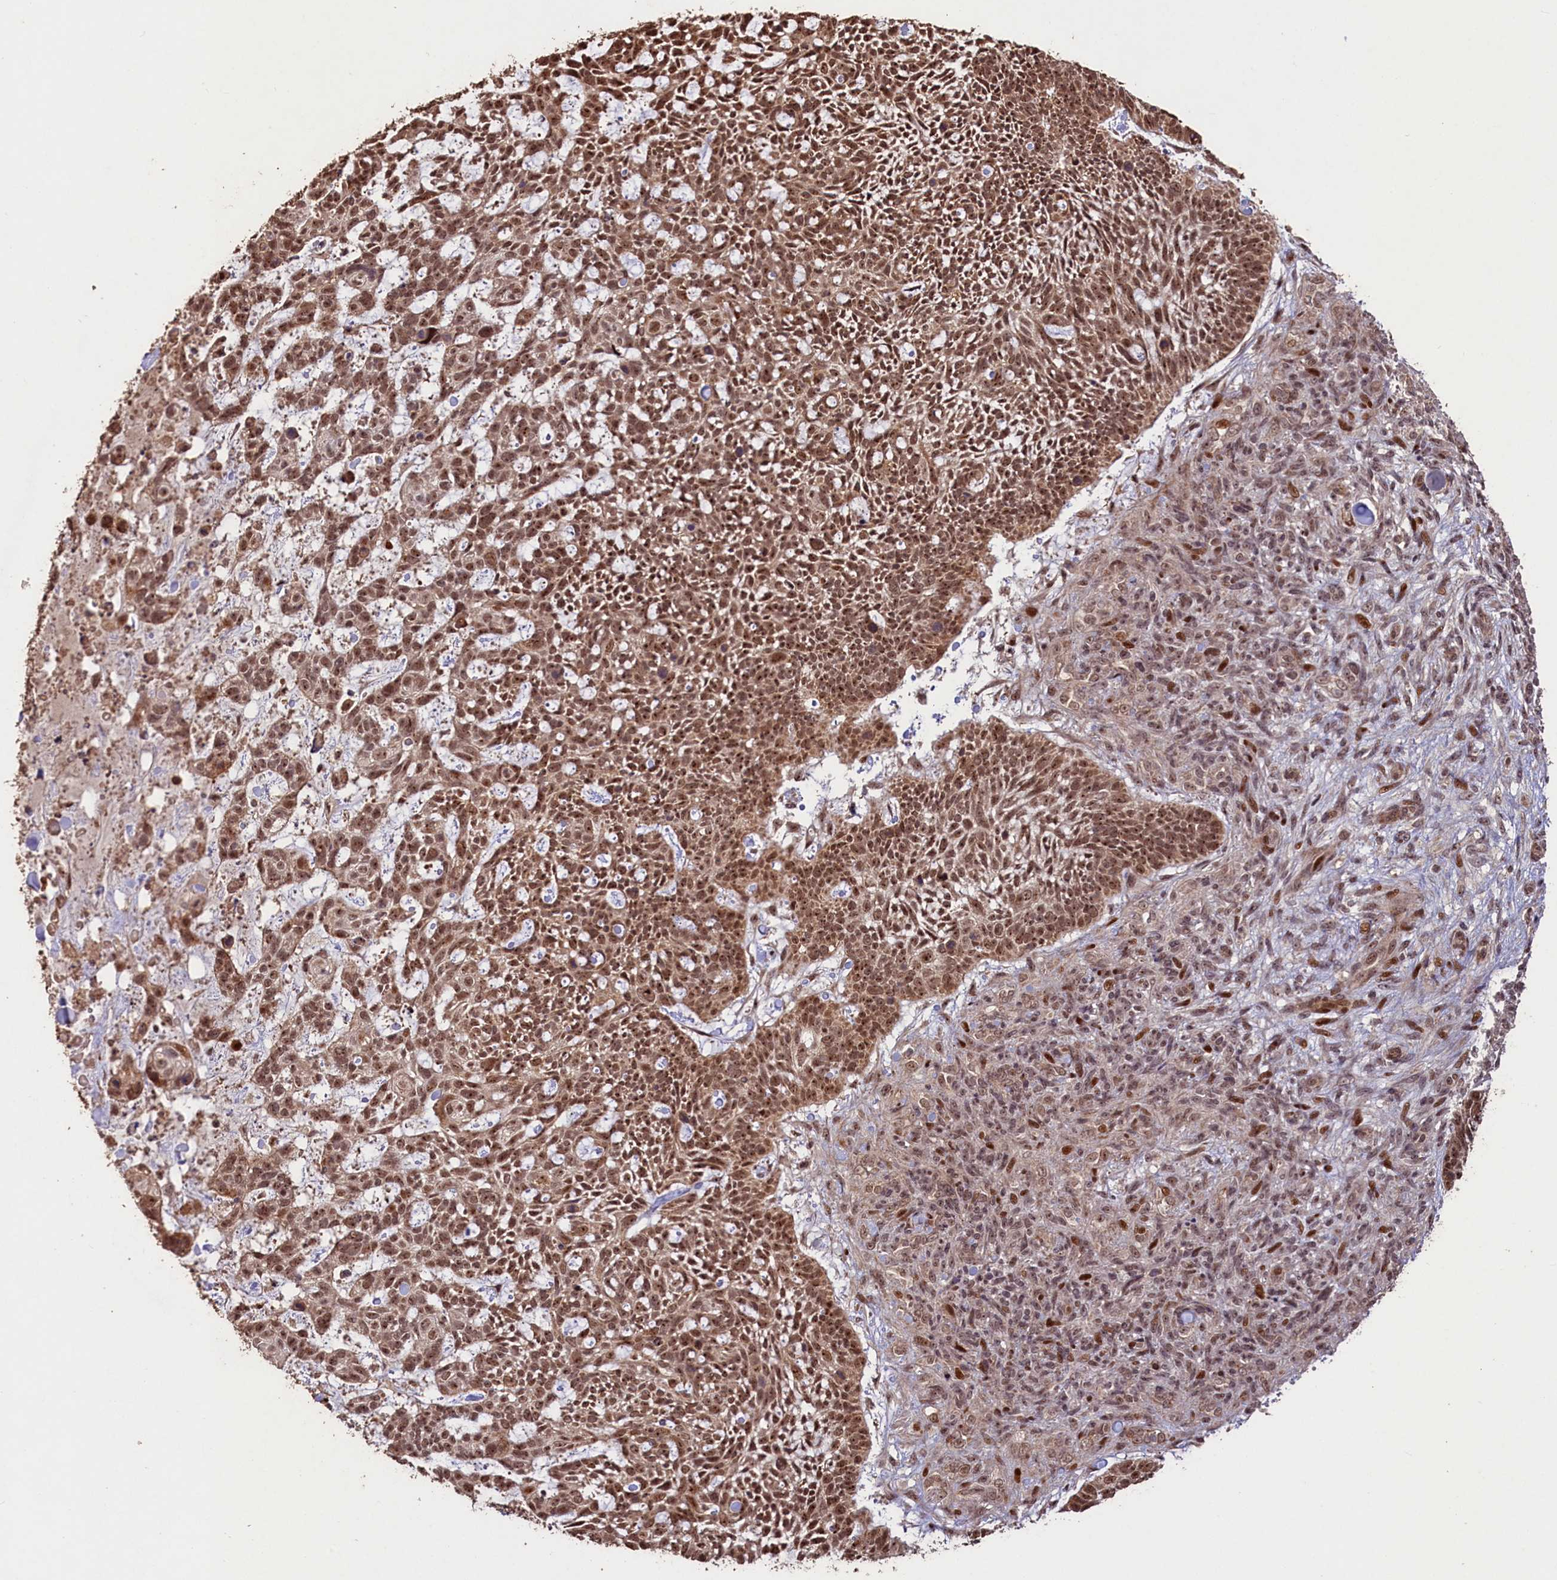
{"staining": {"intensity": "moderate", "quantity": ">75%", "location": "cytoplasmic/membranous,nuclear"}, "tissue": "skin cancer", "cell_type": "Tumor cells", "image_type": "cancer", "snomed": [{"axis": "morphology", "description": "Basal cell carcinoma"}, {"axis": "topography", "description": "Skin"}], "caption": "A medium amount of moderate cytoplasmic/membranous and nuclear positivity is appreciated in about >75% of tumor cells in skin cancer tissue.", "gene": "SHPRH", "patient": {"sex": "male", "age": 88}}